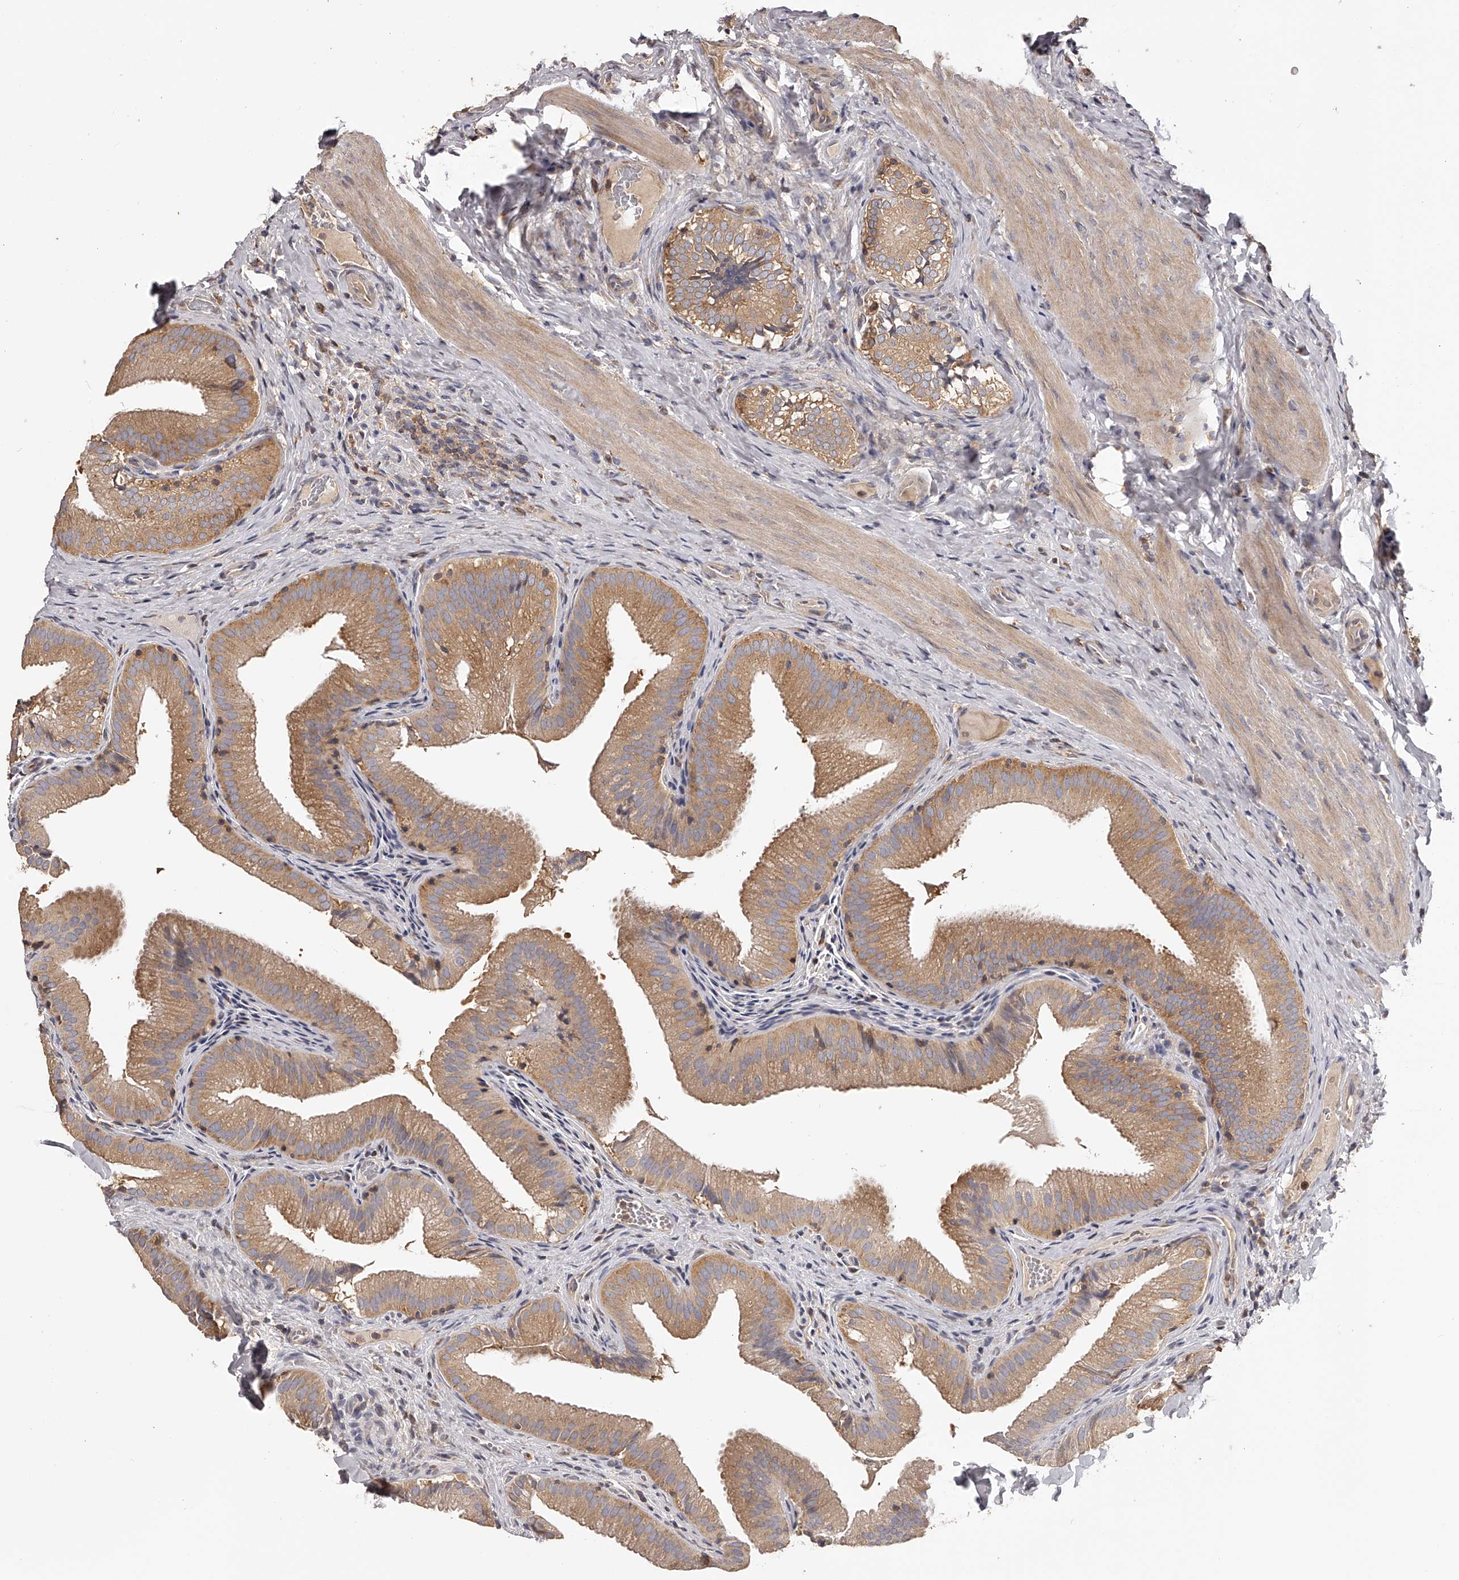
{"staining": {"intensity": "moderate", "quantity": ">75%", "location": "cytoplasmic/membranous"}, "tissue": "gallbladder", "cell_type": "Glandular cells", "image_type": "normal", "snomed": [{"axis": "morphology", "description": "Normal tissue, NOS"}, {"axis": "topography", "description": "Gallbladder"}], "caption": "DAB immunohistochemical staining of benign gallbladder reveals moderate cytoplasmic/membranous protein positivity in about >75% of glandular cells. (DAB (3,3'-diaminobenzidine) = brown stain, brightfield microscopy at high magnification).", "gene": "TNN", "patient": {"sex": "female", "age": 30}}